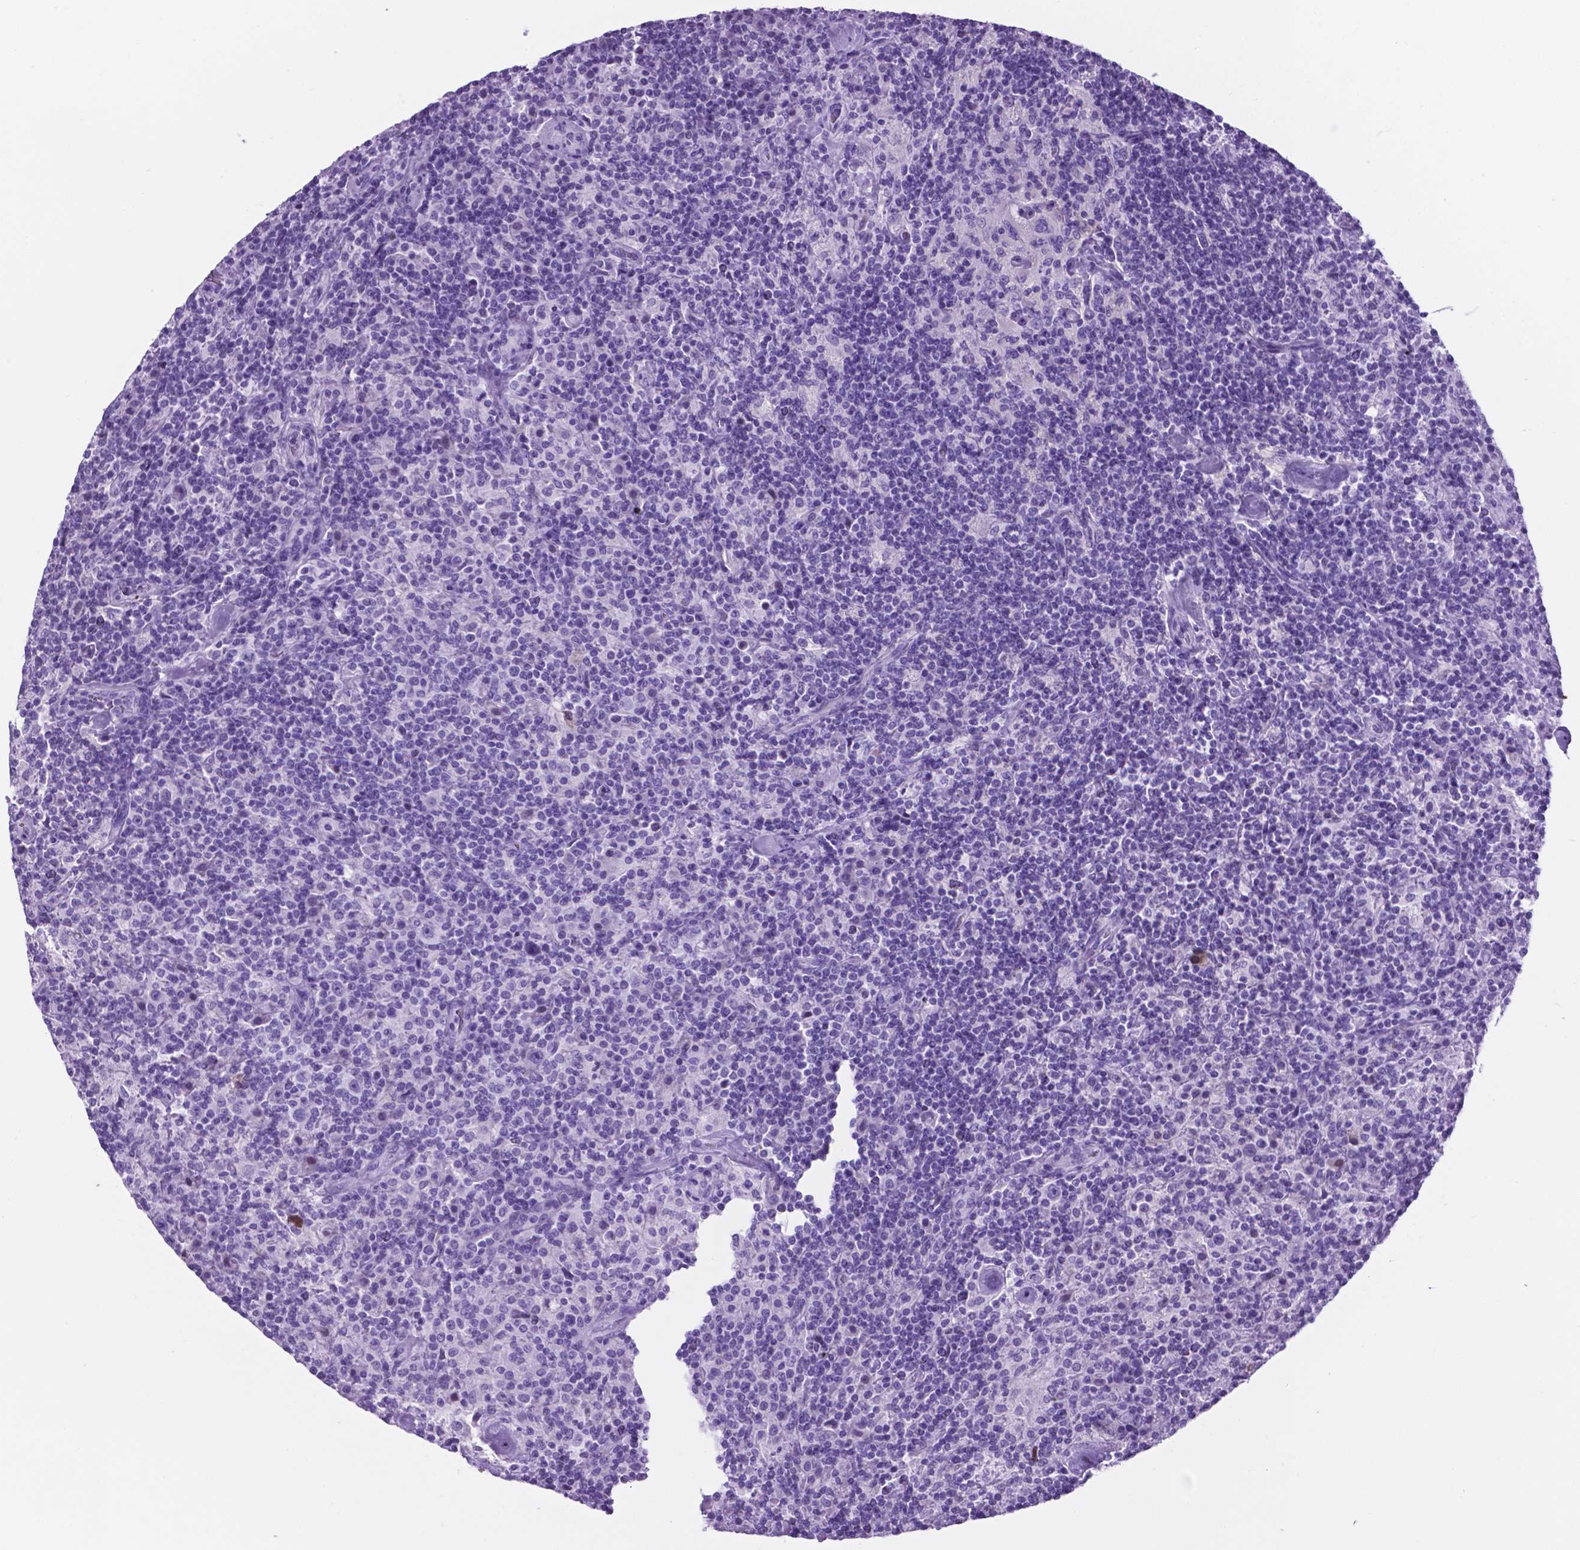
{"staining": {"intensity": "negative", "quantity": "none", "location": "none"}, "tissue": "lymphoma", "cell_type": "Tumor cells", "image_type": "cancer", "snomed": [{"axis": "morphology", "description": "Hodgkin's disease, NOS"}, {"axis": "topography", "description": "Lymph node"}], "caption": "This is an immunohistochemistry (IHC) image of human Hodgkin's disease. There is no positivity in tumor cells.", "gene": "C17orf107", "patient": {"sex": "male", "age": 70}}